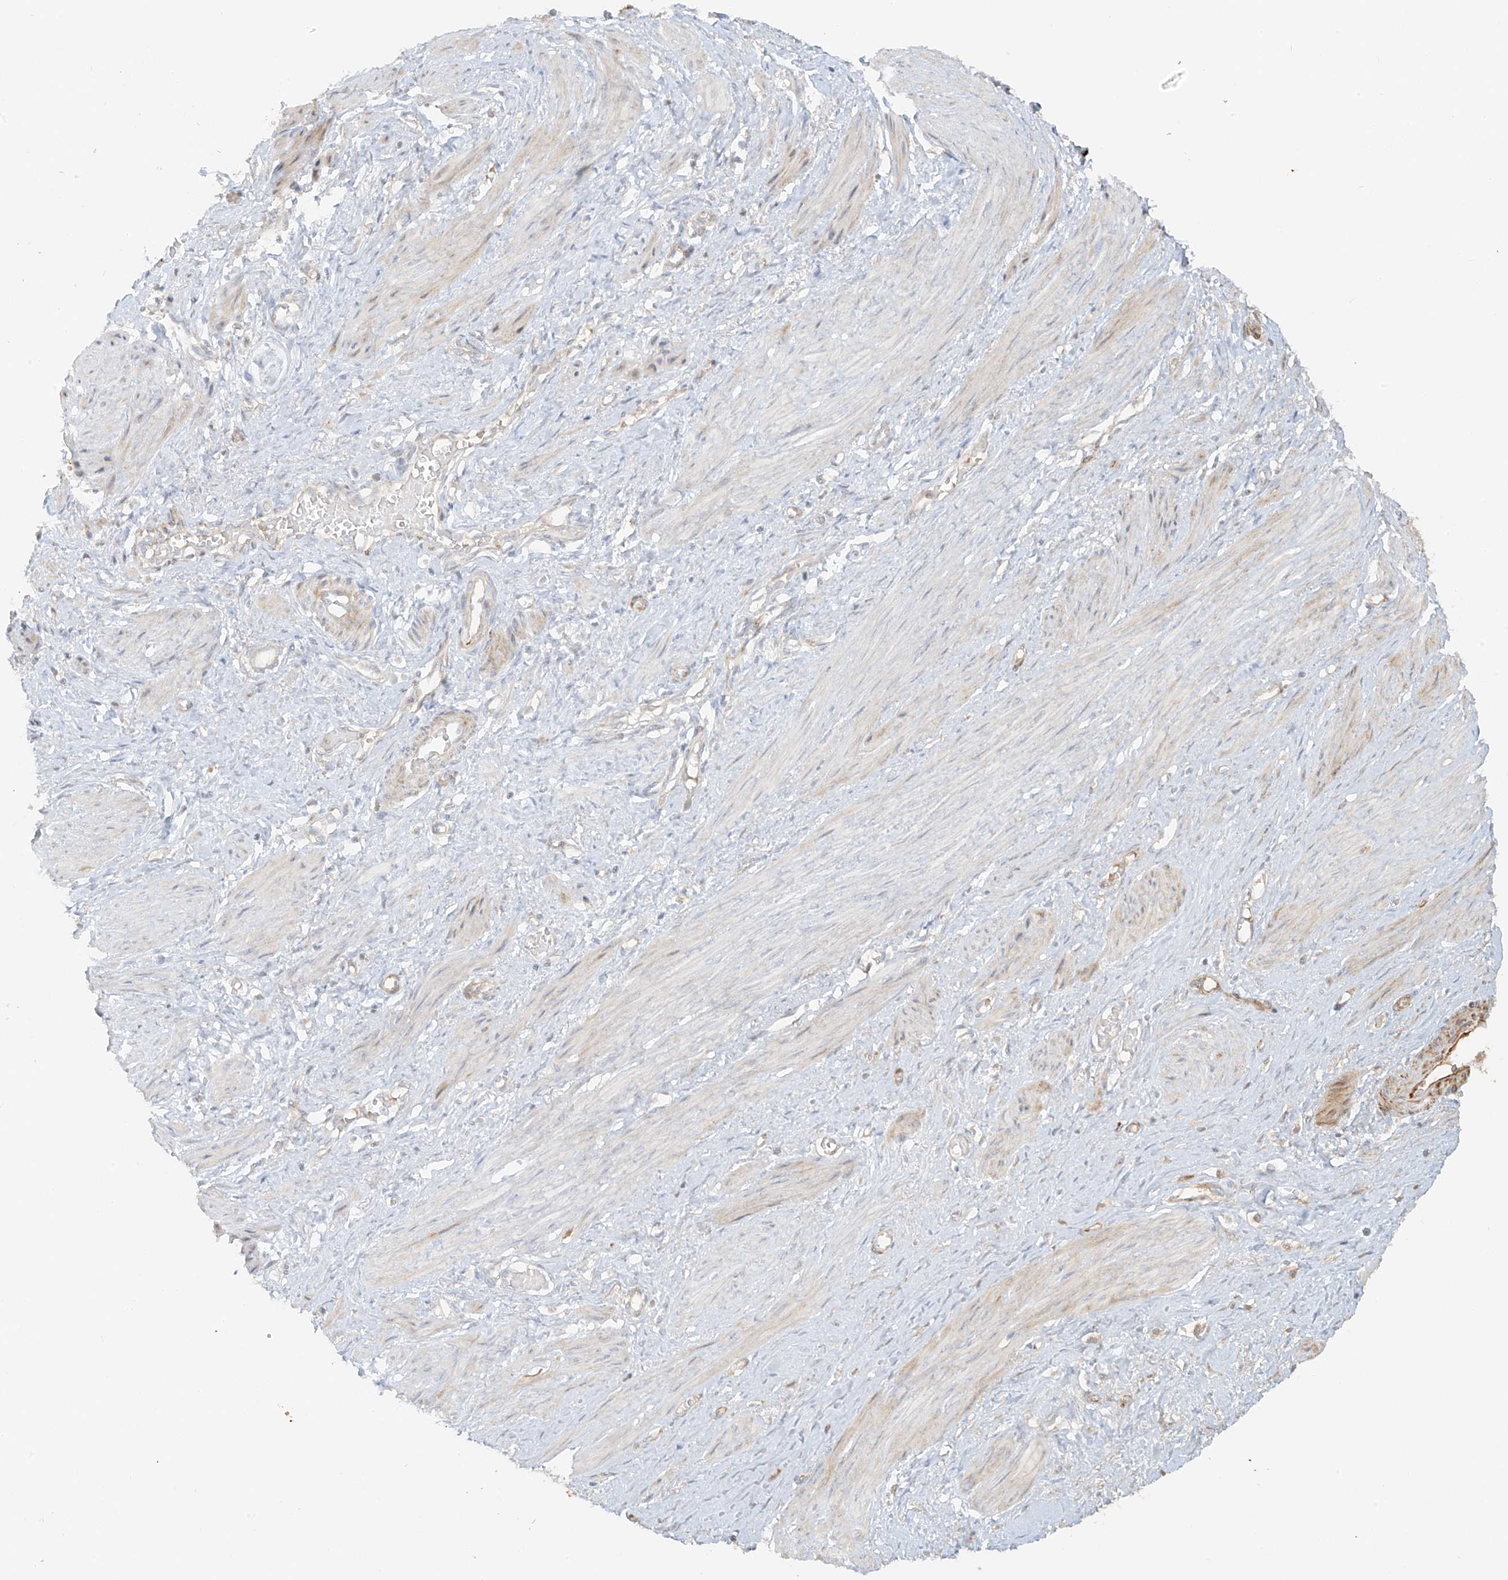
{"staining": {"intensity": "moderate", "quantity": "25%-75%", "location": "cytoplasmic/membranous"}, "tissue": "smooth muscle", "cell_type": "Smooth muscle cells", "image_type": "normal", "snomed": [{"axis": "morphology", "description": "Normal tissue, NOS"}, {"axis": "topography", "description": "Endometrium"}], "caption": "Smooth muscle was stained to show a protein in brown. There is medium levels of moderate cytoplasmic/membranous positivity in about 25%-75% of smooth muscle cells. The staining is performed using DAB brown chromogen to label protein expression. The nuclei are counter-stained blue using hematoxylin.", "gene": "MIPEP", "patient": {"sex": "female", "age": 33}}